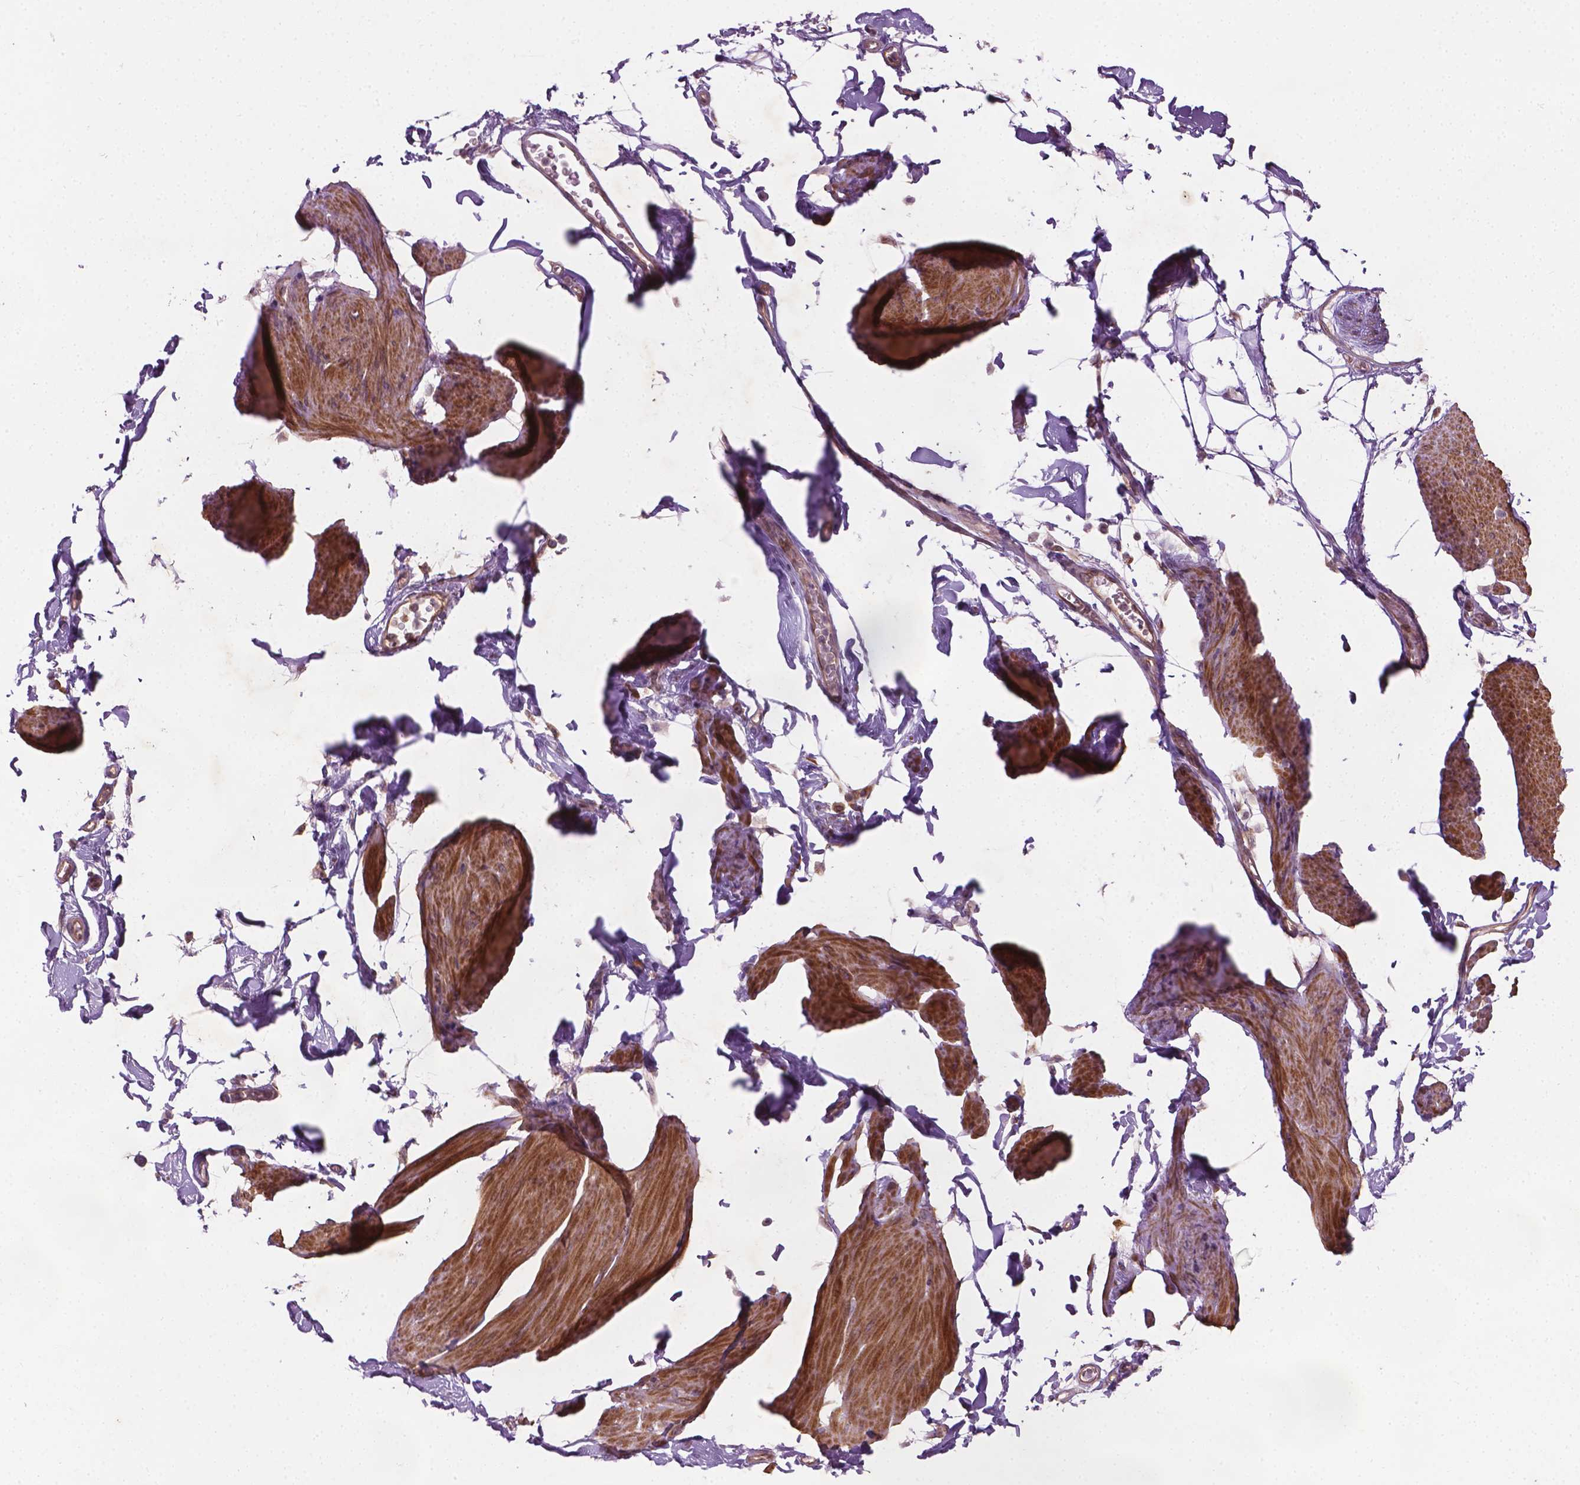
{"staining": {"intensity": "moderate", "quantity": "25%-75%", "location": "cytoplasmic/membranous"}, "tissue": "smooth muscle", "cell_type": "Smooth muscle cells", "image_type": "normal", "snomed": [{"axis": "morphology", "description": "Normal tissue, NOS"}, {"axis": "topography", "description": "Adipose tissue"}, {"axis": "topography", "description": "Smooth muscle"}, {"axis": "topography", "description": "Peripheral nerve tissue"}], "caption": "Protein expression analysis of unremarkable human smooth muscle reveals moderate cytoplasmic/membranous staining in about 25%-75% of smooth muscle cells. (Brightfield microscopy of DAB IHC at high magnification).", "gene": "TCHP", "patient": {"sex": "male", "age": 83}}